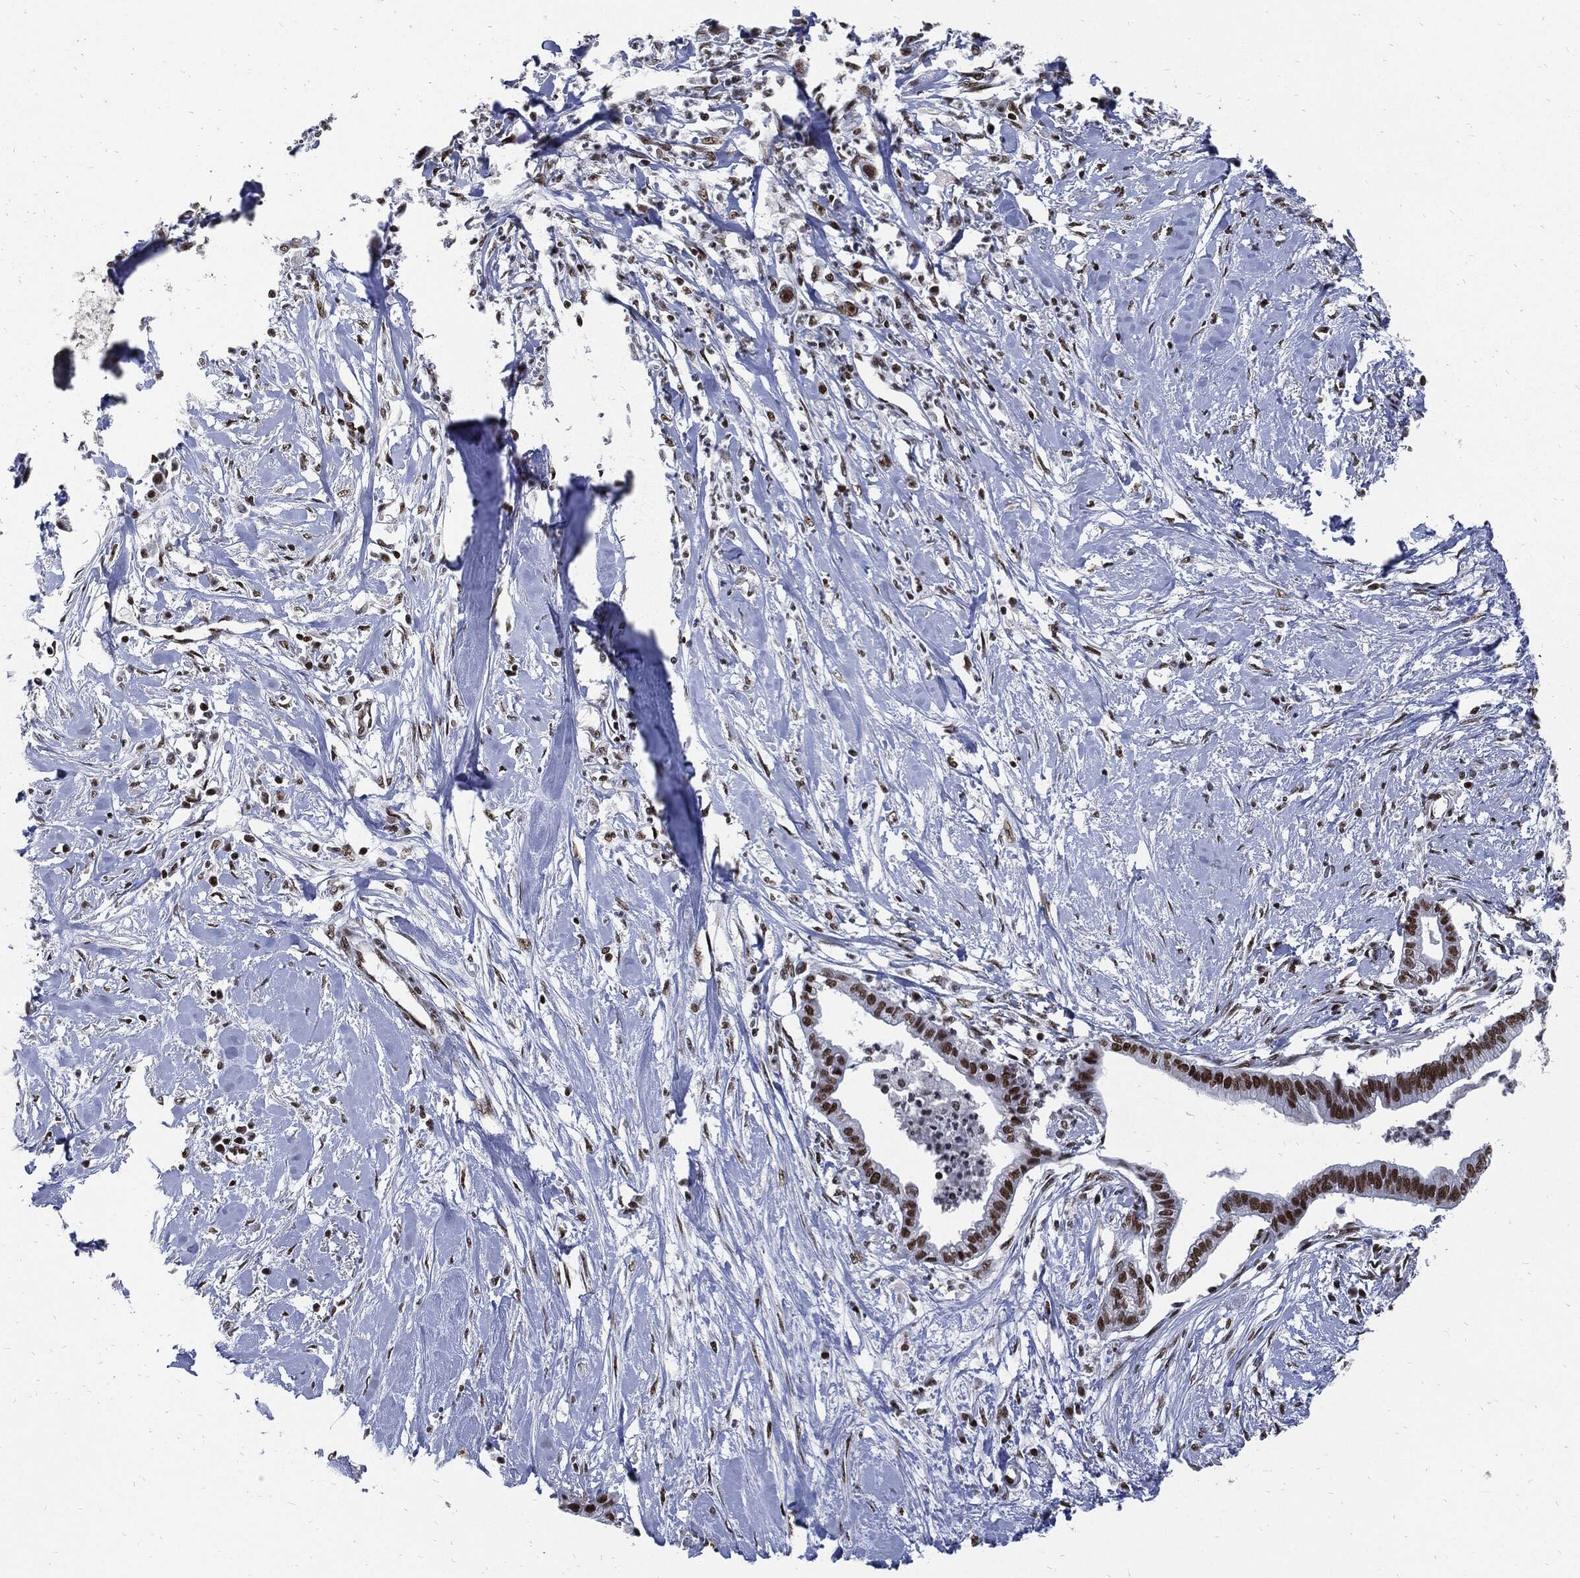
{"staining": {"intensity": "moderate", "quantity": ">75%", "location": "nuclear"}, "tissue": "pancreatic cancer", "cell_type": "Tumor cells", "image_type": "cancer", "snomed": [{"axis": "morphology", "description": "Normal tissue, NOS"}, {"axis": "morphology", "description": "Adenocarcinoma, NOS"}, {"axis": "topography", "description": "Pancreas"}], "caption": "Protein expression analysis of pancreatic adenocarcinoma demonstrates moderate nuclear positivity in approximately >75% of tumor cells. (Stains: DAB (3,3'-diaminobenzidine) in brown, nuclei in blue, Microscopy: brightfield microscopy at high magnification).", "gene": "TERF2", "patient": {"sex": "female", "age": 58}}